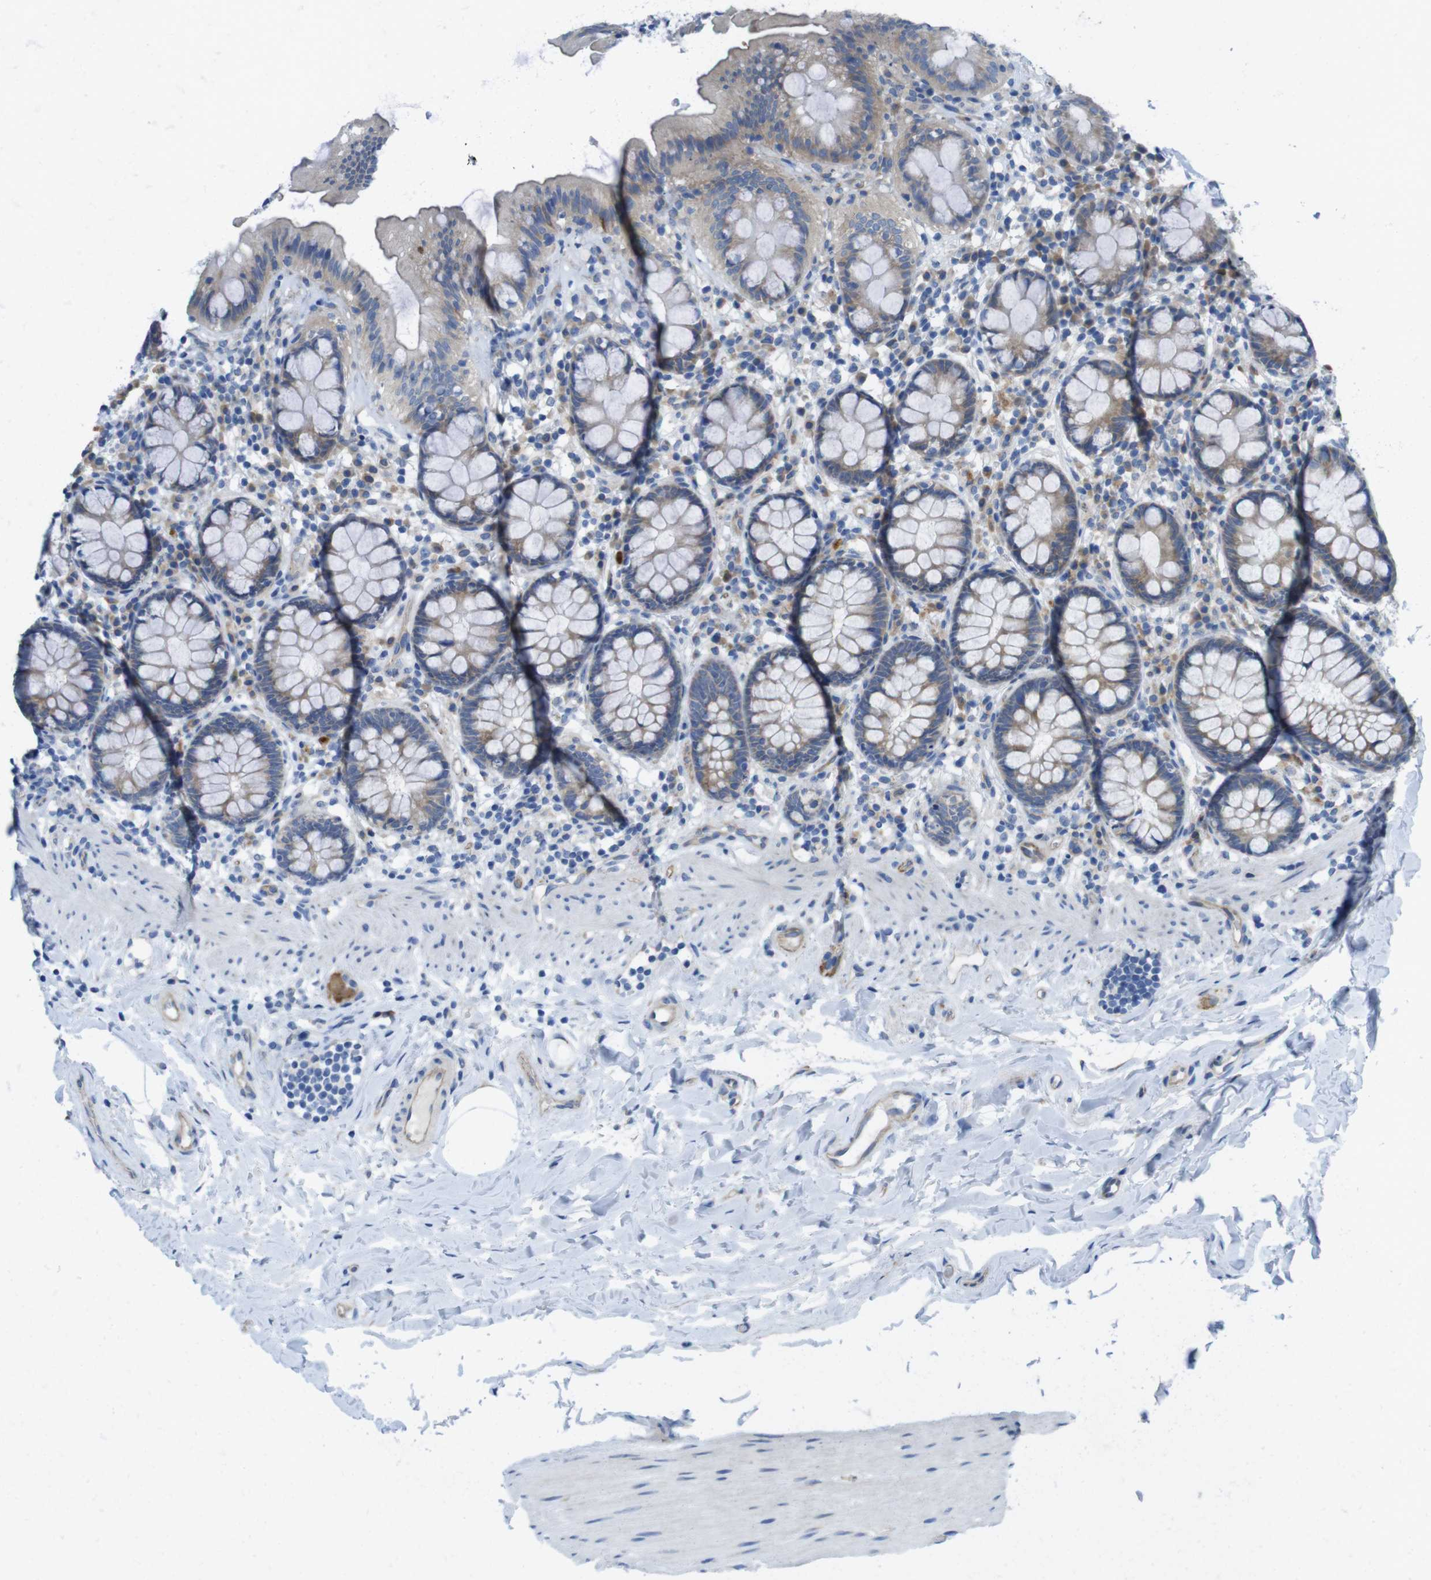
{"staining": {"intensity": "moderate", "quantity": ">75%", "location": "cytoplasmic/membranous"}, "tissue": "colon", "cell_type": "Endothelial cells", "image_type": "normal", "snomed": [{"axis": "morphology", "description": "Normal tissue, NOS"}, {"axis": "topography", "description": "Colon"}], "caption": "IHC of benign colon reveals medium levels of moderate cytoplasmic/membranous positivity in about >75% of endothelial cells. (Stains: DAB in brown, nuclei in blue, Microscopy: brightfield microscopy at high magnification).", "gene": "TMEM234", "patient": {"sex": "female", "age": 80}}